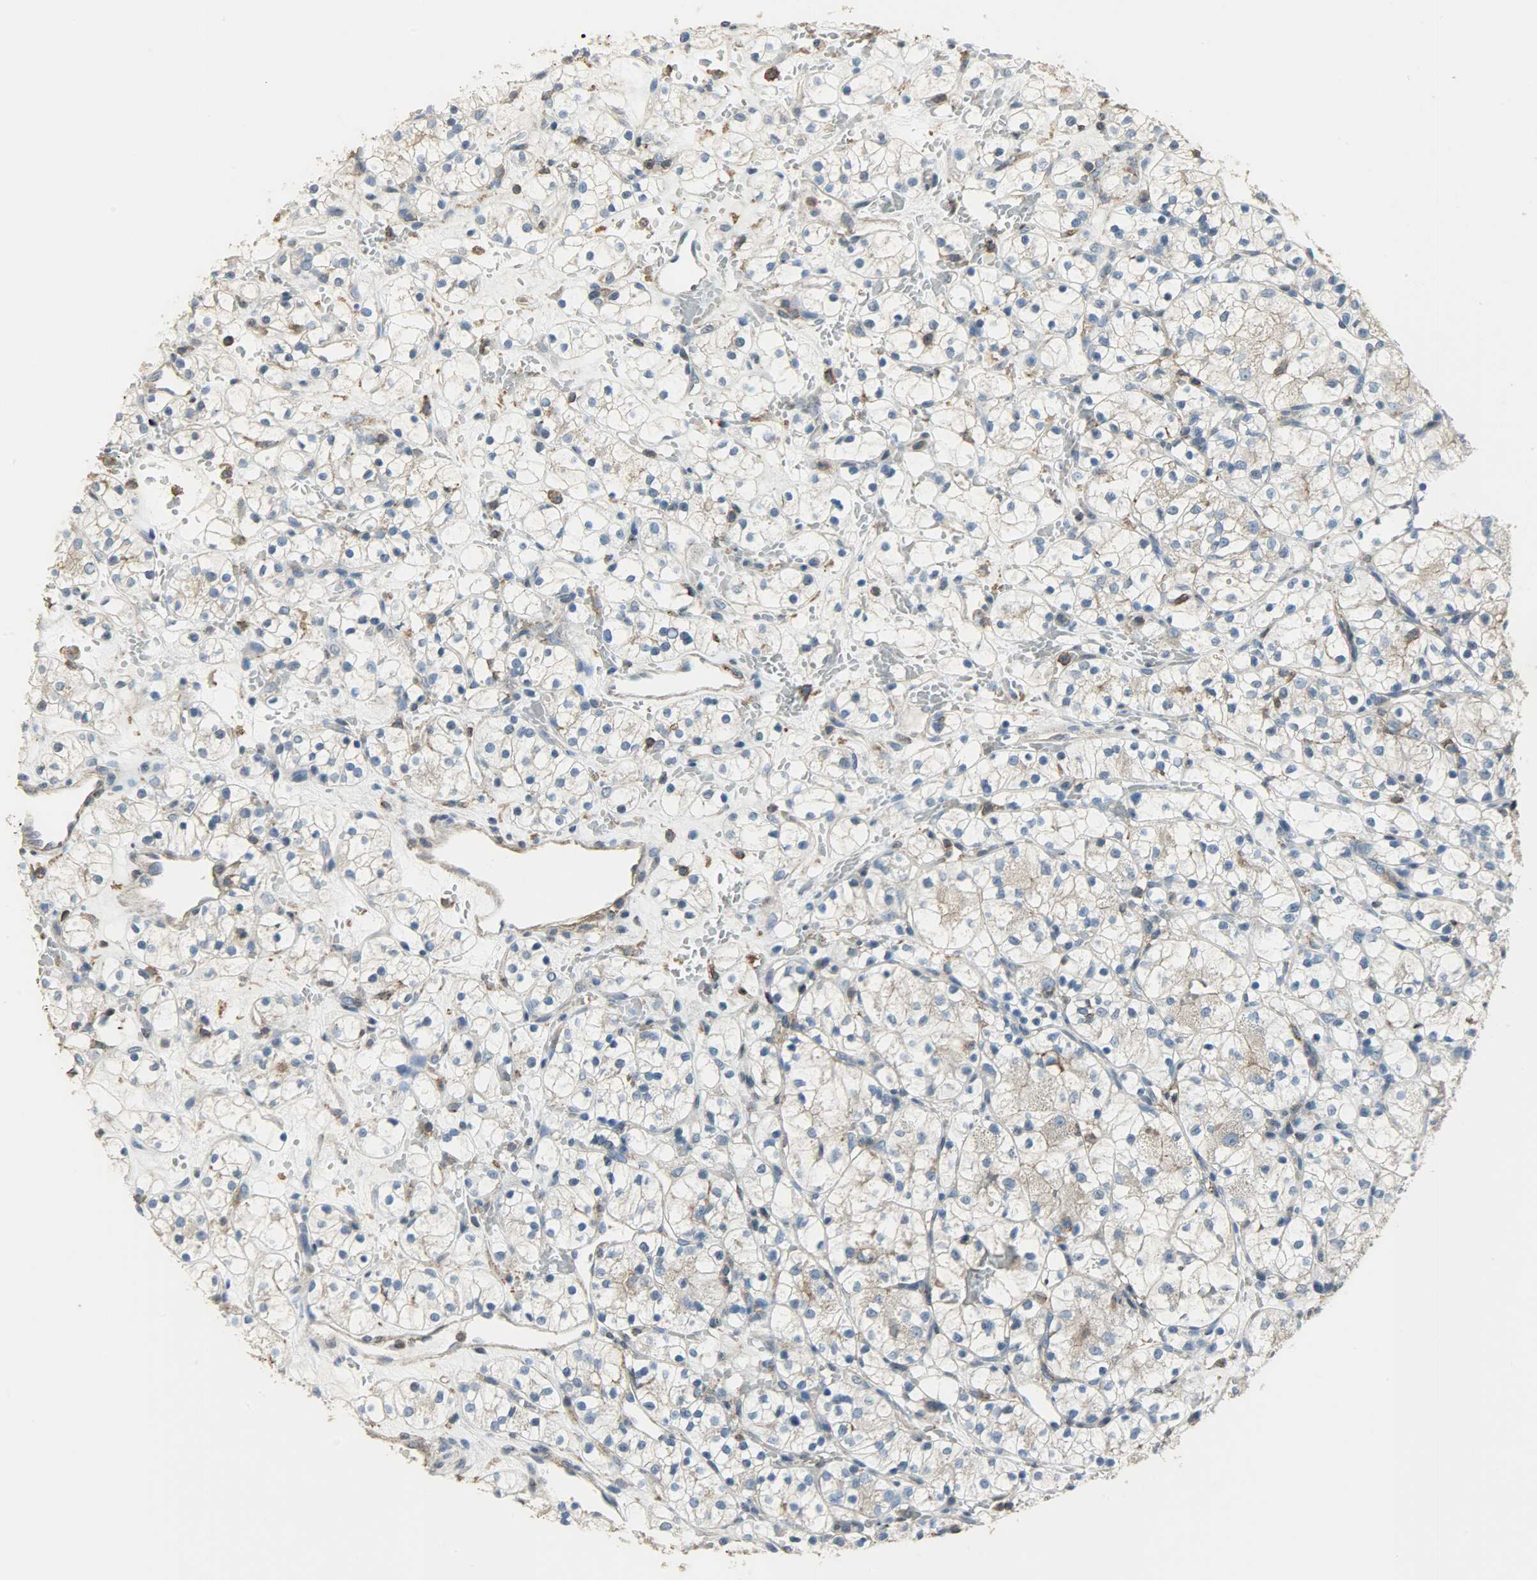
{"staining": {"intensity": "weak", "quantity": "25%-75%", "location": "cytoplasmic/membranous"}, "tissue": "renal cancer", "cell_type": "Tumor cells", "image_type": "cancer", "snomed": [{"axis": "morphology", "description": "Adenocarcinoma, NOS"}, {"axis": "topography", "description": "Kidney"}], "caption": "Protein expression analysis of human renal cancer reveals weak cytoplasmic/membranous staining in about 25%-75% of tumor cells.", "gene": "DNAJA4", "patient": {"sex": "female", "age": 60}}